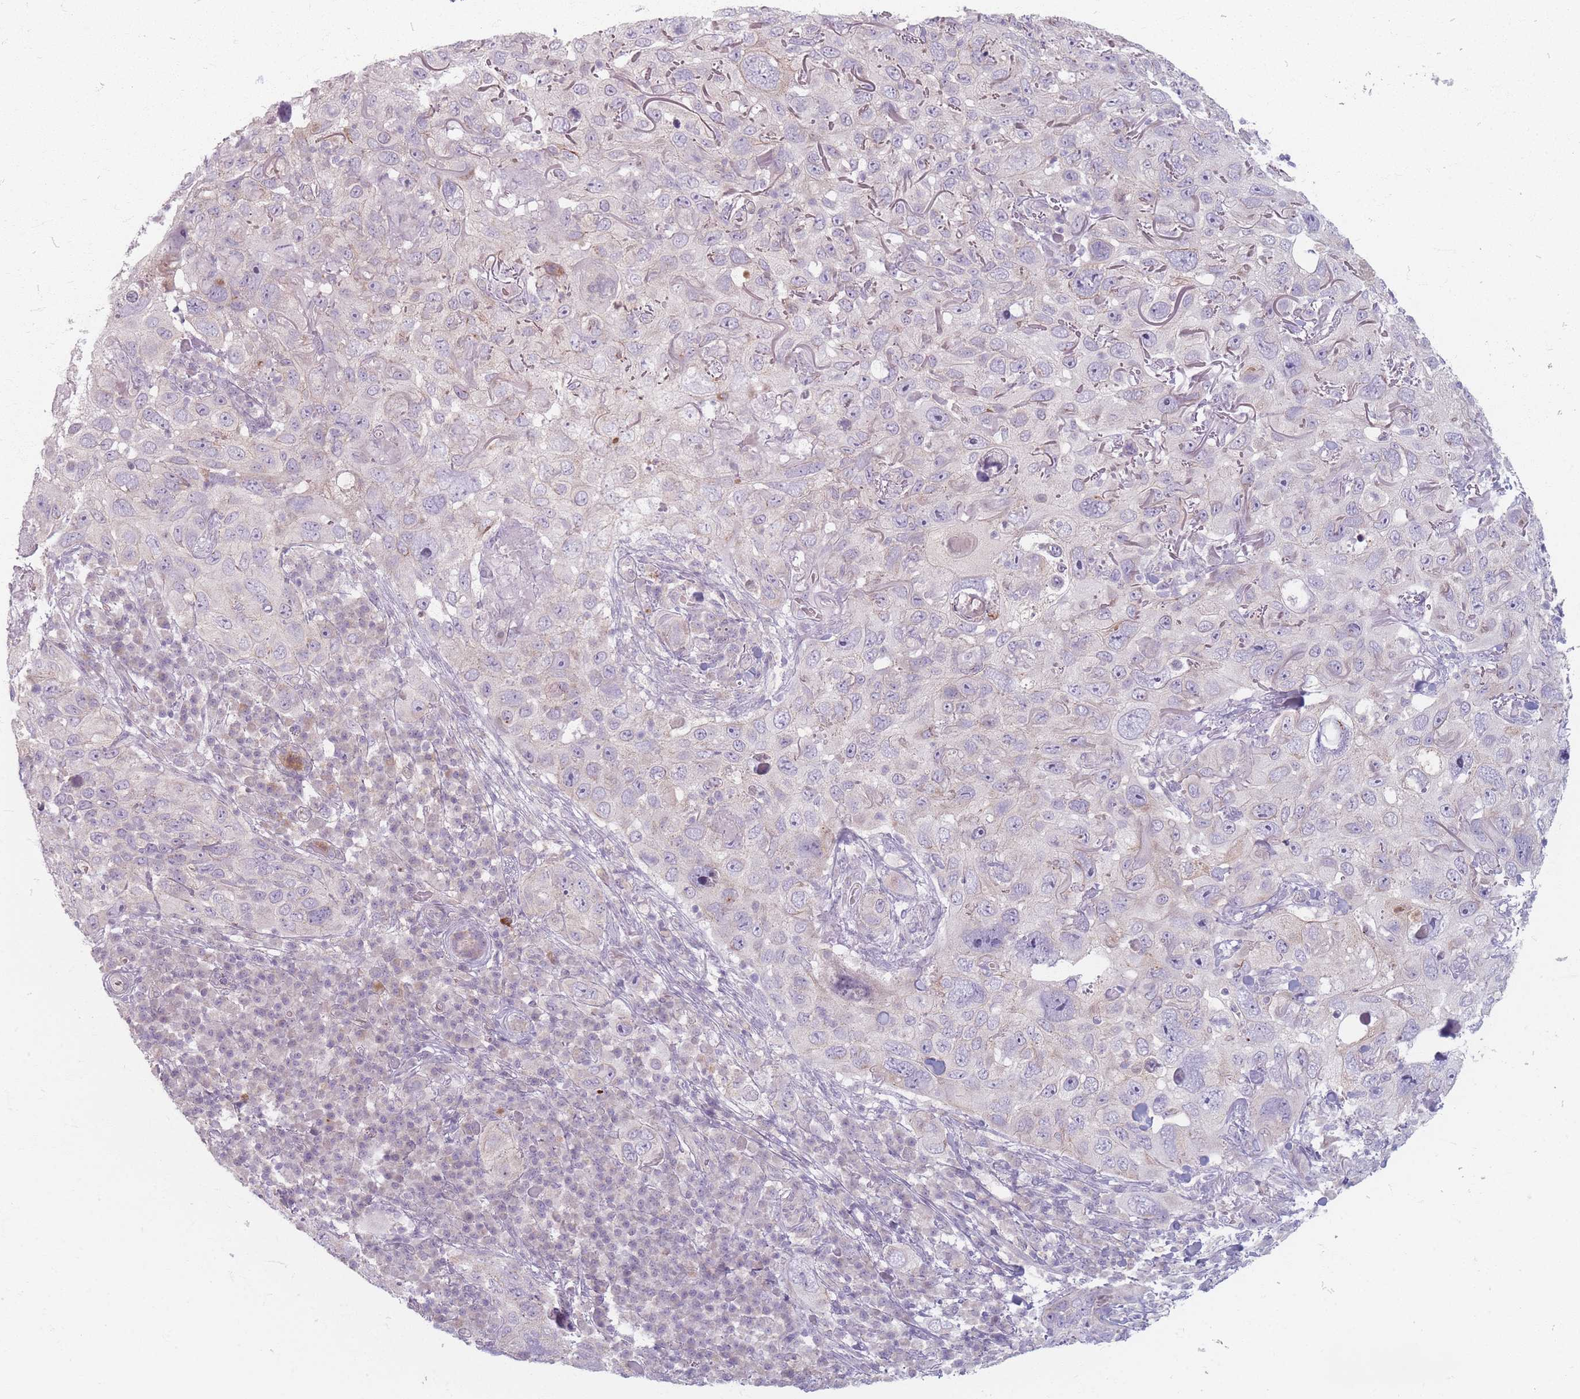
{"staining": {"intensity": "negative", "quantity": "none", "location": "none"}, "tissue": "skin cancer", "cell_type": "Tumor cells", "image_type": "cancer", "snomed": [{"axis": "morphology", "description": "Squamous cell carcinoma in situ, NOS"}, {"axis": "morphology", "description": "Squamous cell carcinoma, NOS"}, {"axis": "topography", "description": "Skin"}], "caption": "Skin cancer was stained to show a protein in brown. There is no significant staining in tumor cells. (DAB (3,3'-diaminobenzidine) immunohistochemistry (IHC) with hematoxylin counter stain).", "gene": "CHCHD7", "patient": {"sex": "male", "age": 93}}